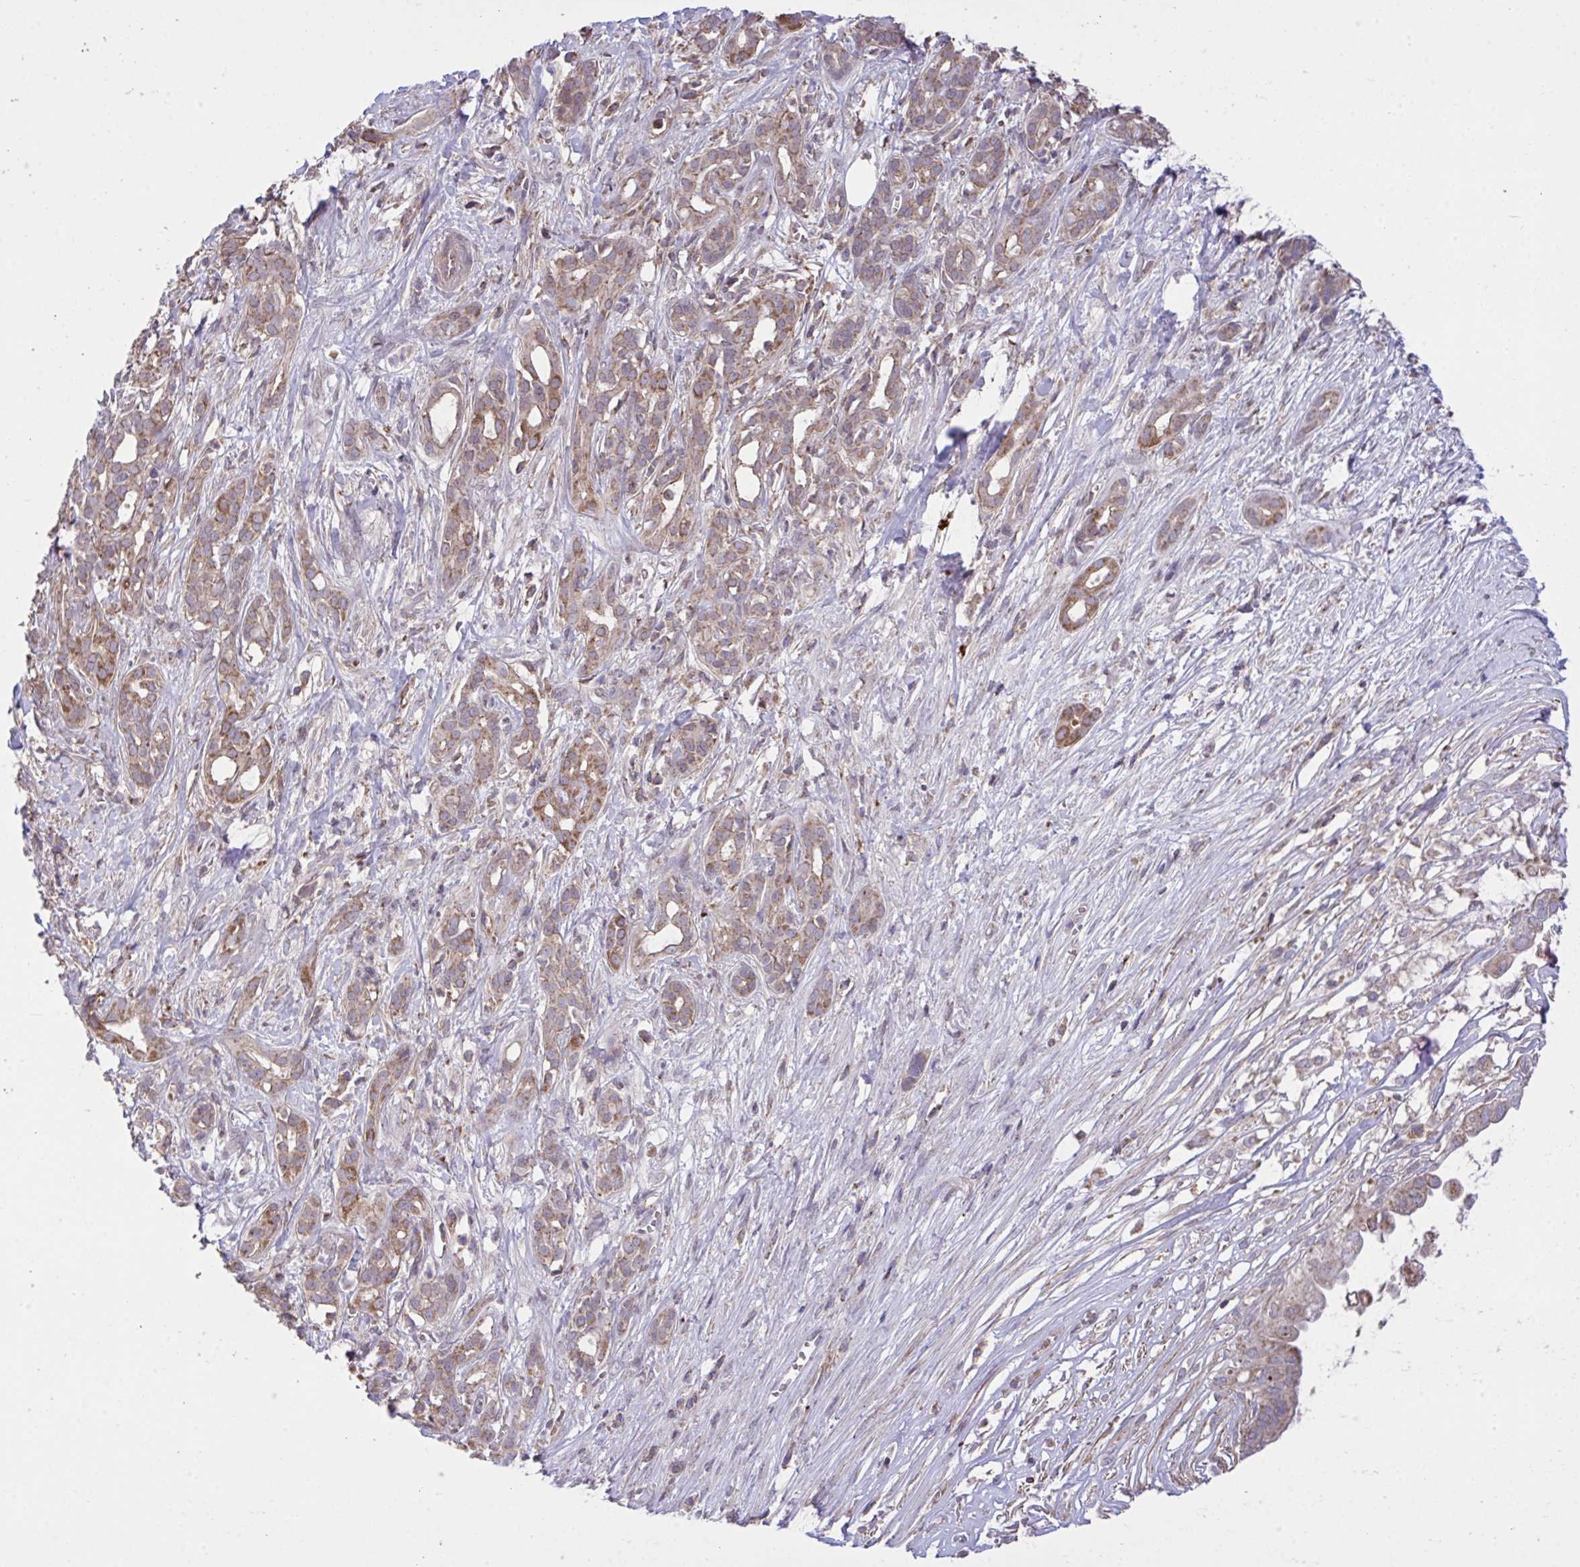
{"staining": {"intensity": "weak", "quantity": "25%-75%", "location": "cytoplasmic/membranous"}, "tissue": "pancreatic cancer", "cell_type": "Tumor cells", "image_type": "cancer", "snomed": [{"axis": "morphology", "description": "Adenocarcinoma, NOS"}, {"axis": "topography", "description": "Pancreas"}], "caption": "Immunohistochemical staining of human adenocarcinoma (pancreatic) reveals low levels of weak cytoplasmic/membranous staining in about 25%-75% of tumor cells.", "gene": "PPM1H", "patient": {"sex": "male", "age": 61}}